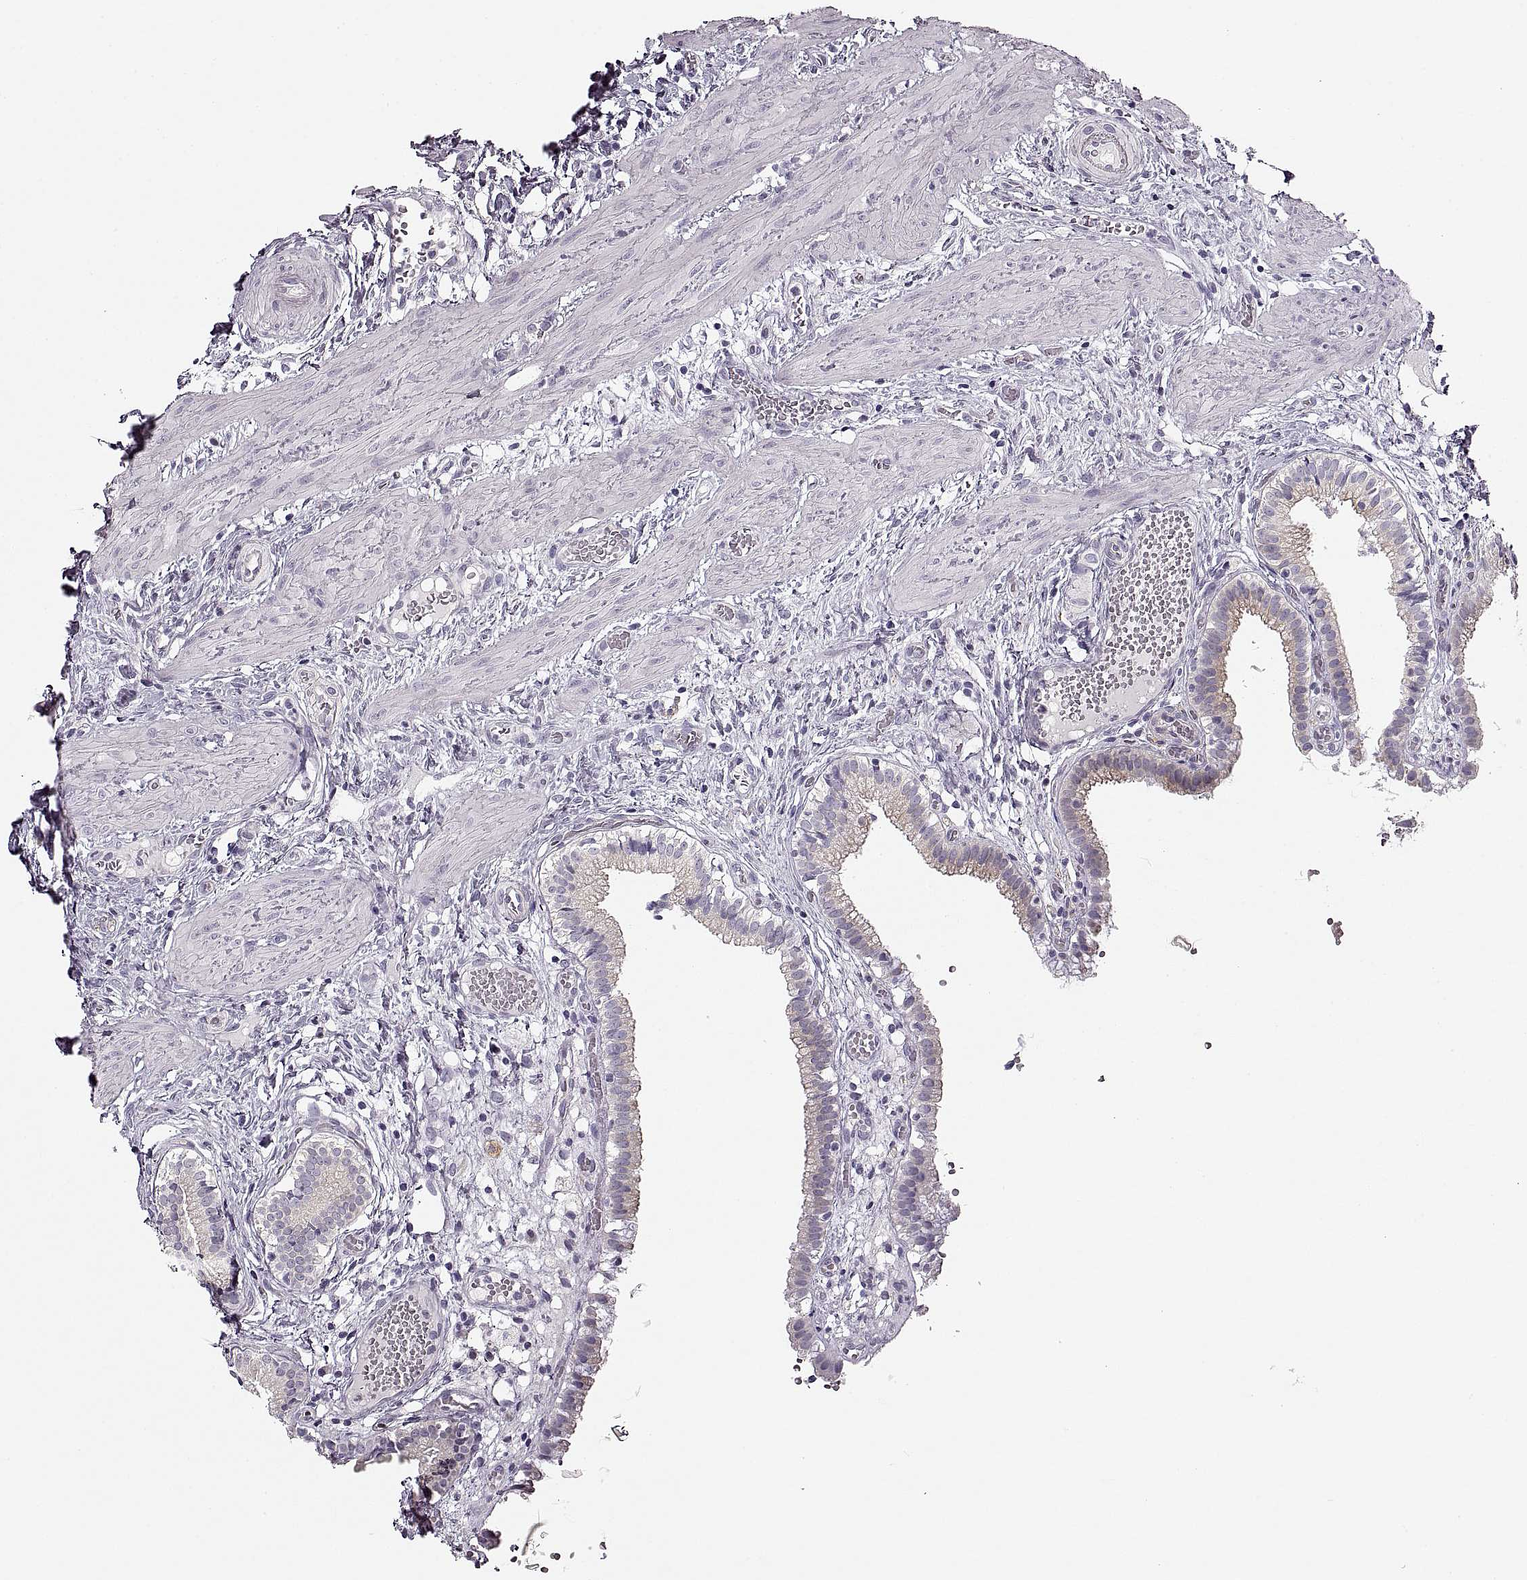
{"staining": {"intensity": "negative", "quantity": "none", "location": "none"}, "tissue": "gallbladder", "cell_type": "Glandular cells", "image_type": "normal", "snomed": [{"axis": "morphology", "description": "Normal tissue, NOS"}, {"axis": "topography", "description": "Gallbladder"}], "caption": "Immunohistochemical staining of unremarkable human gallbladder reveals no significant positivity in glandular cells. (DAB (3,3'-diaminobenzidine) immunohistochemistry with hematoxylin counter stain).", "gene": "CNTN1", "patient": {"sex": "female", "age": 24}}